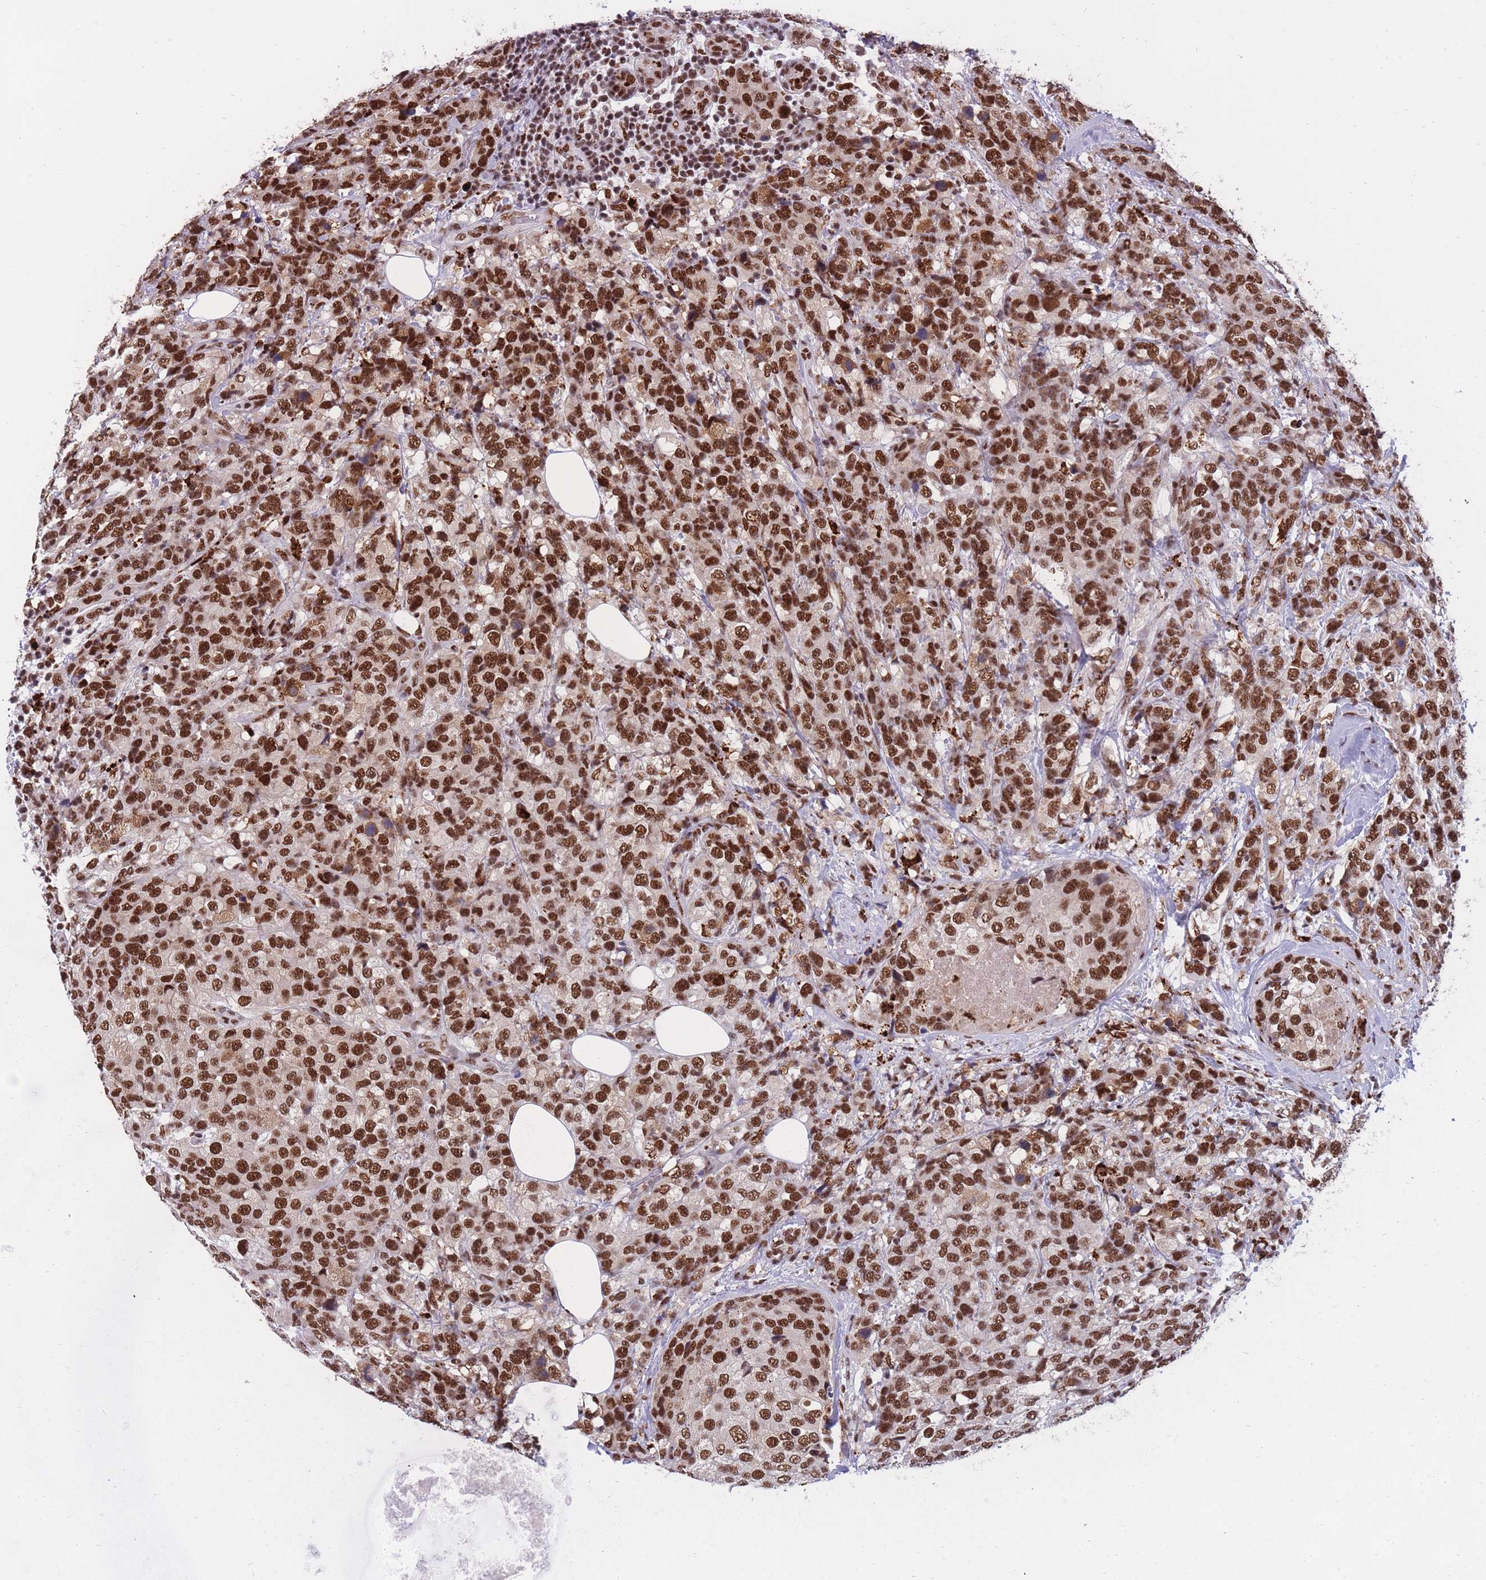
{"staining": {"intensity": "strong", "quantity": ">75%", "location": "nuclear"}, "tissue": "breast cancer", "cell_type": "Tumor cells", "image_type": "cancer", "snomed": [{"axis": "morphology", "description": "Lobular carcinoma"}, {"axis": "topography", "description": "Breast"}], "caption": "Immunohistochemical staining of human breast cancer exhibits strong nuclear protein positivity in about >75% of tumor cells.", "gene": "PRPF19", "patient": {"sex": "female", "age": 59}}